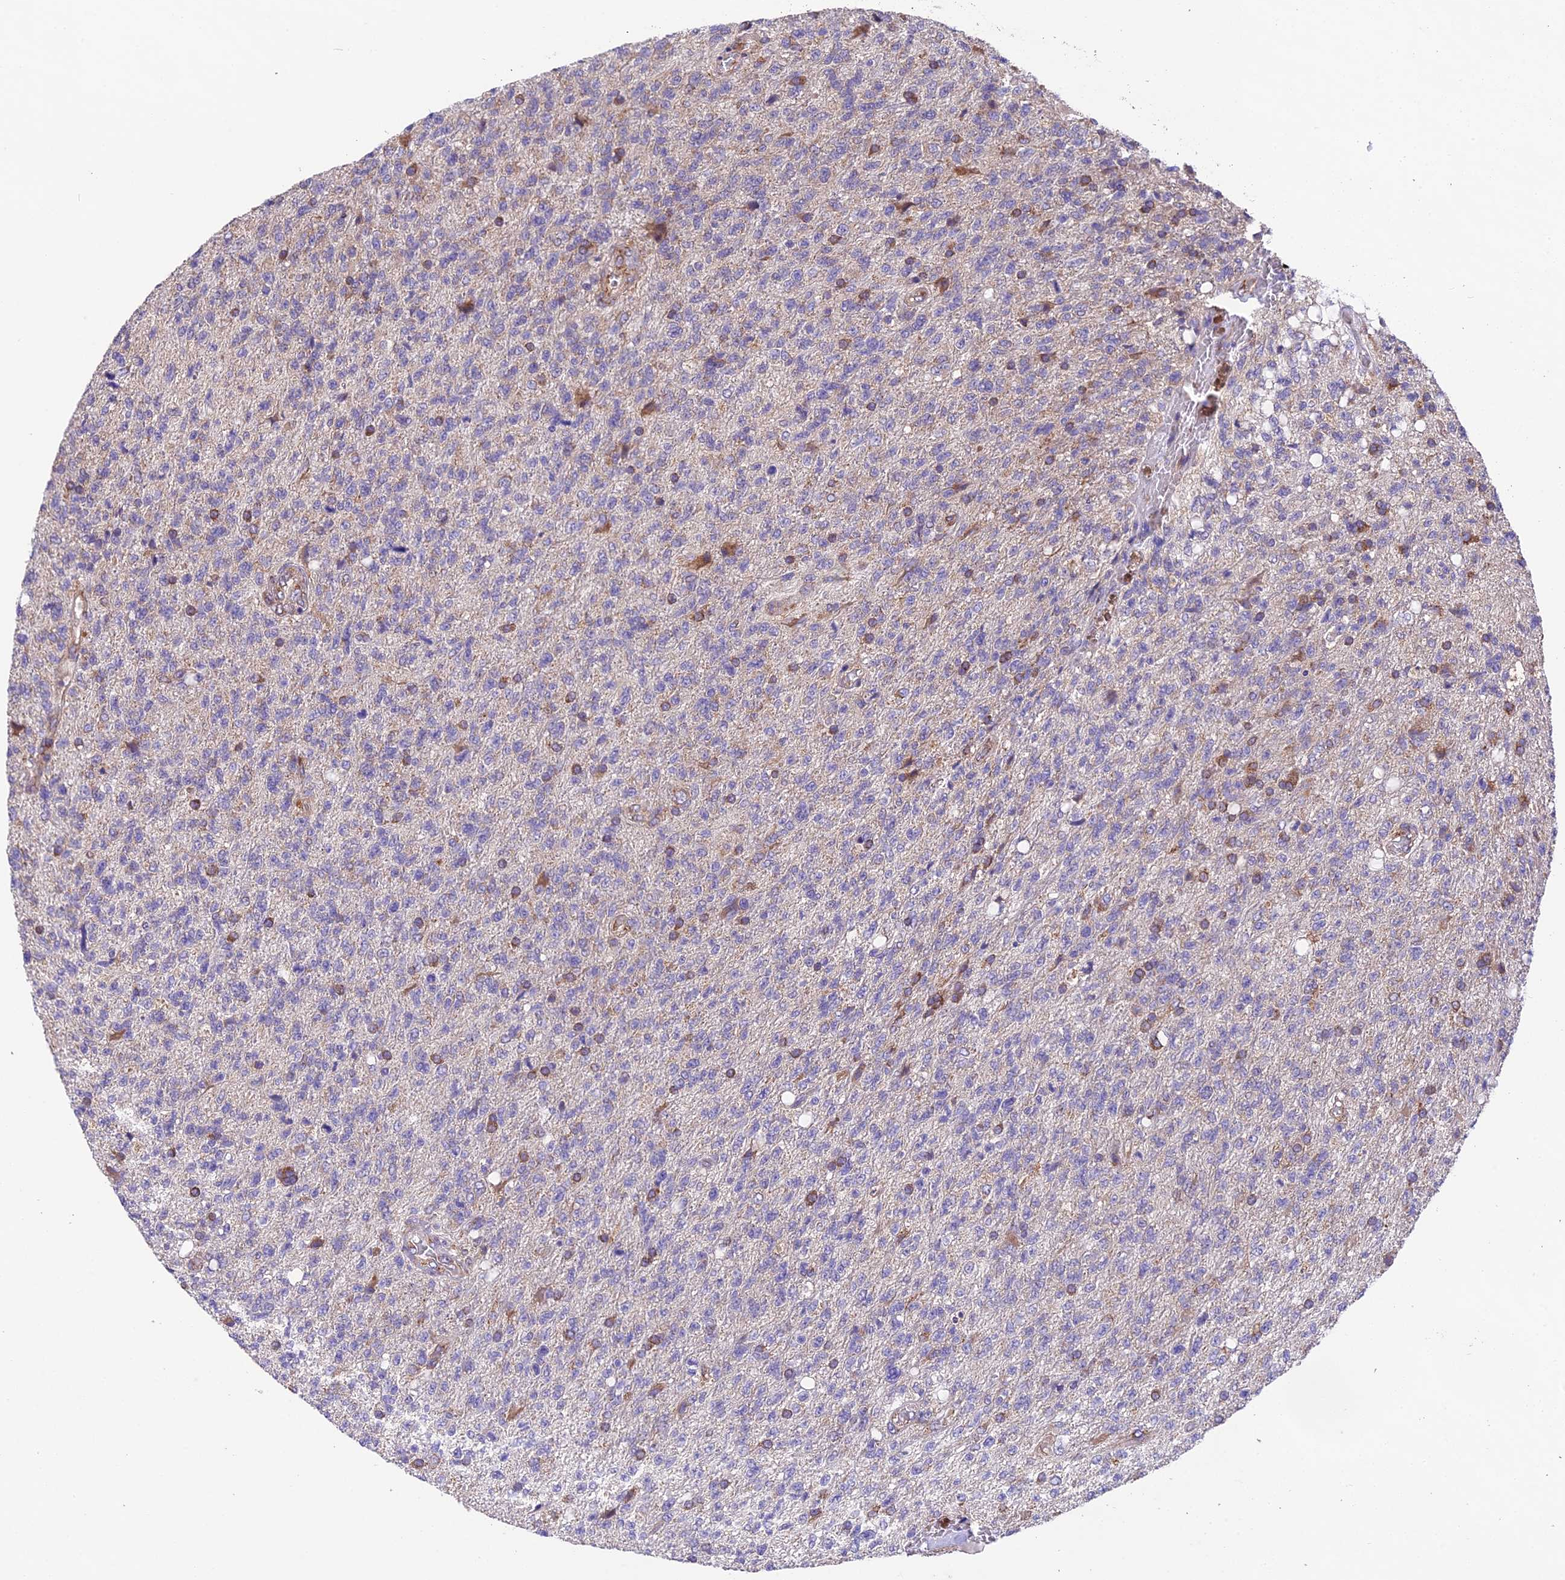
{"staining": {"intensity": "moderate", "quantity": "25%-75%", "location": "cytoplasmic/membranous"}, "tissue": "glioma", "cell_type": "Tumor cells", "image_type": "cancer", "snomed": [{"axis": "morphology", "description": "Glioma, malignant, High grade"}, {"axis": "topography", "description": "Brain"}], "caption": "About 25%-75% of tumor cells in malignant glioma (high-grade) display moderate cytoplasmic/membranous protein staining as visualized by brown immunohistochemical staining.", "gene": "BLOC1S4", "patient": {"sex": "male", "age": 56}}